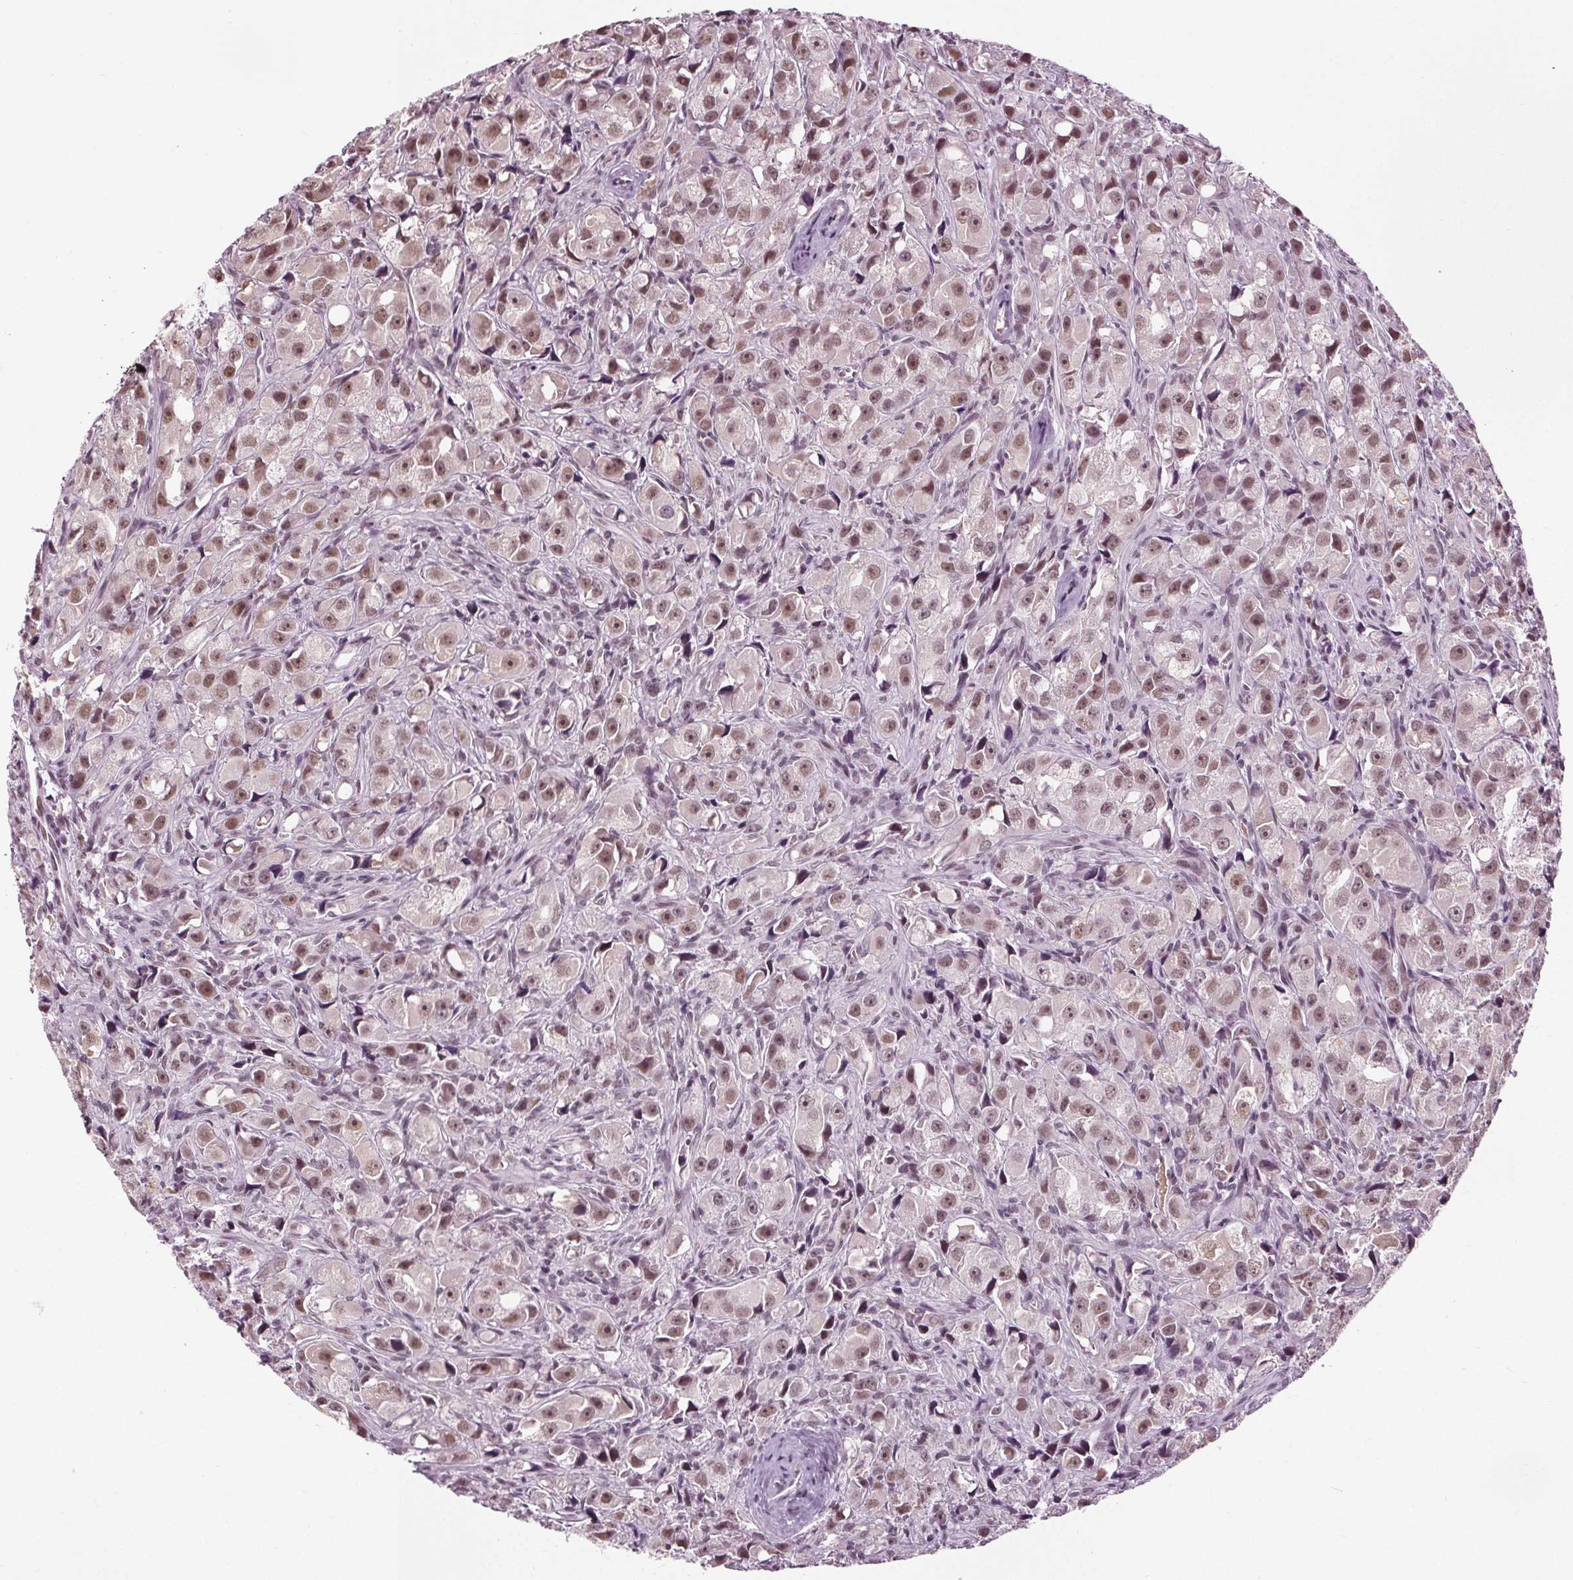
{"staining": {"intensity": "moderate", "quantity": ">75%", "location": "nuclear"}, "tissue": "prostate cancer", "cell_type": "Tumor cells", "image_type": "cancer", "snomed": [{"axis": "morphology", "description": "Adenocarcinoma, High grade"}, {"axis": "topography", "description": "Prostate"}], "caption": "Immunohistochemistry (IHC) of prostate high-grade adenocarcinoma demonstrates medium levels of moderate nuclear expression in about >75% of tumor cells. The staining was performed using DAB, with brown indicating positive protein expression. Nuclei are stained blue with hematoxylin.", "gene": "IWS1", "patient": {"sex": "male", "age": 75}}